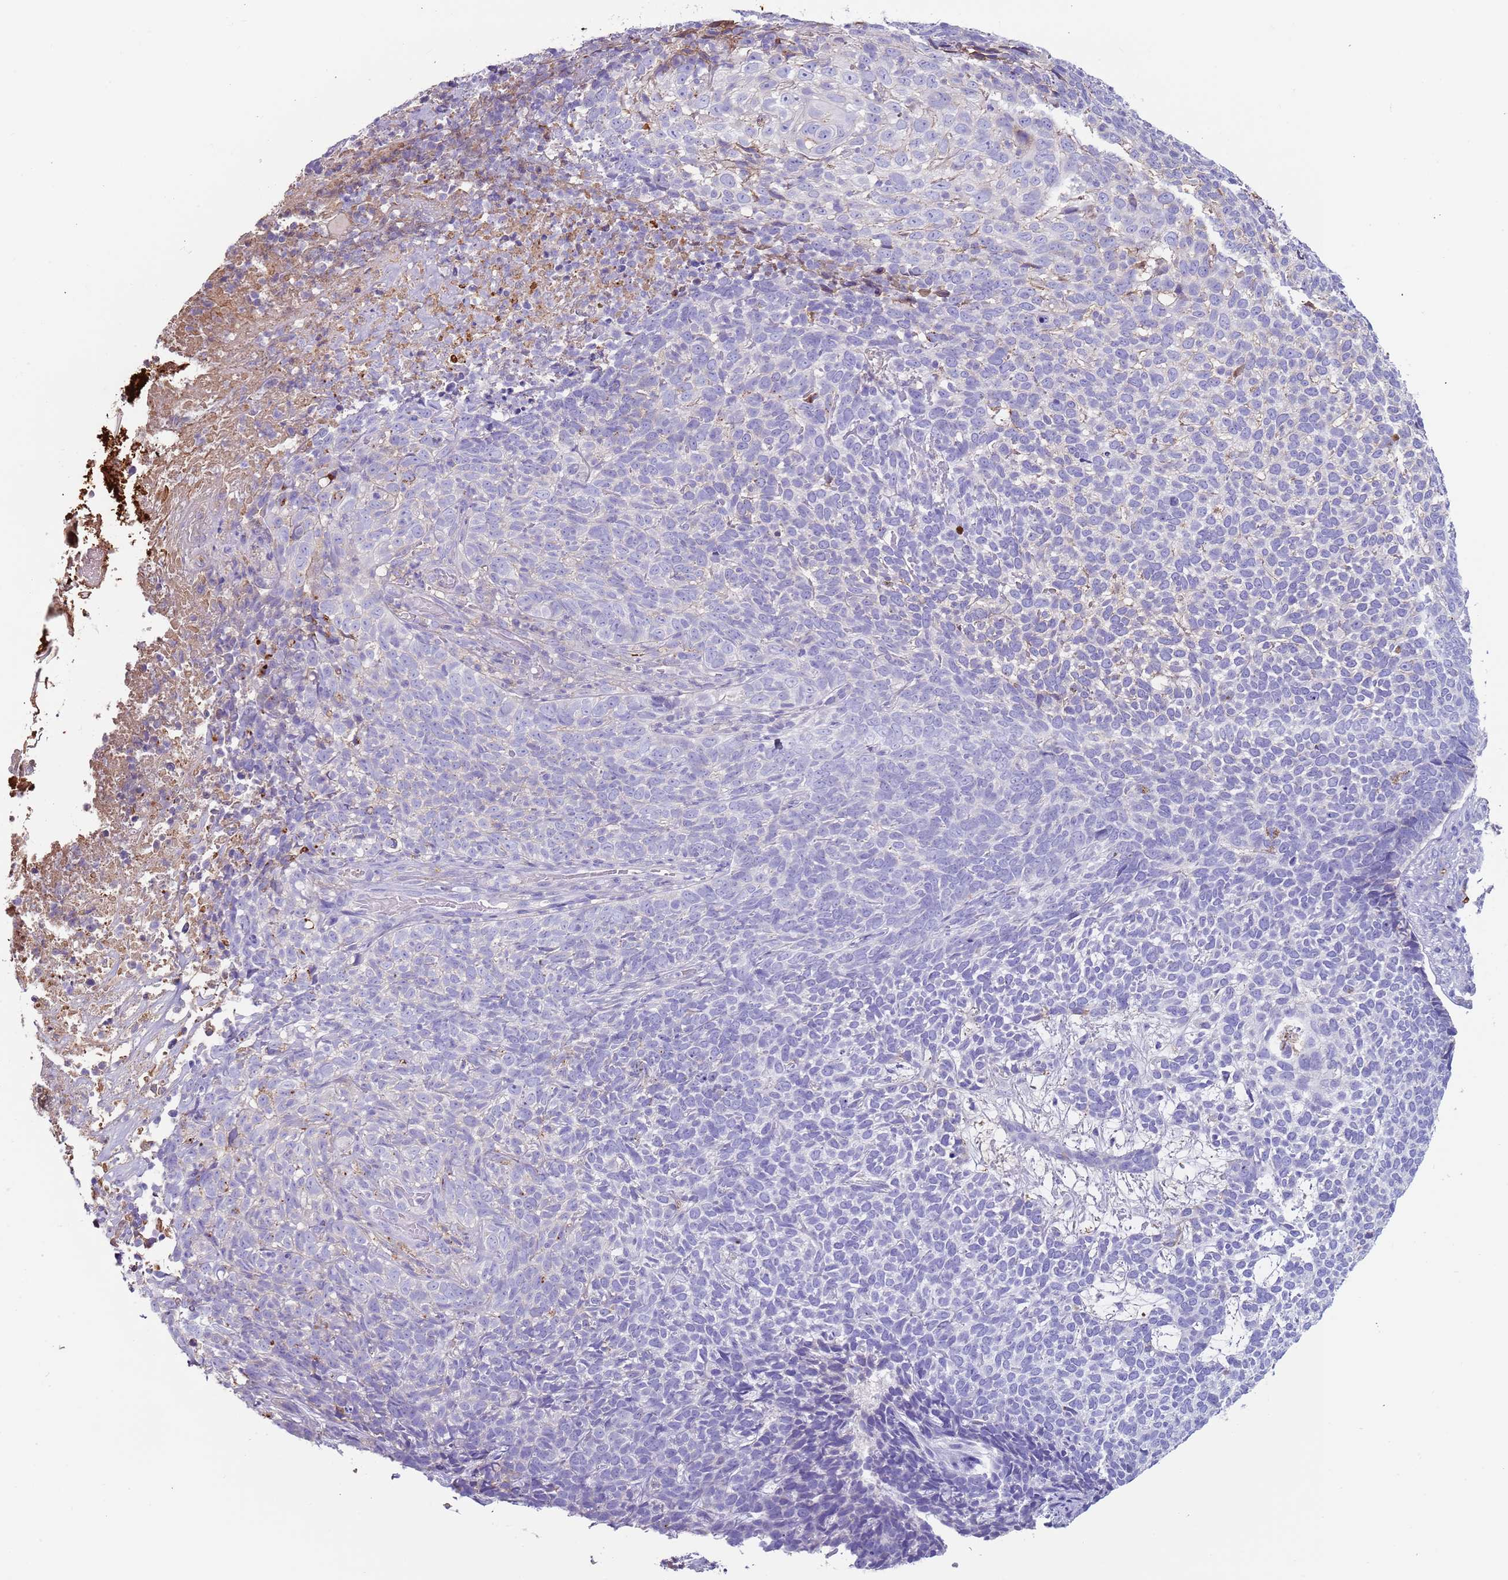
{"staining": {"intensity": "negative", "quantity": "none", "location": "none"}, "tissue": "skin cancer", "cell_type": "Tumor cells", "image_type": "cancer", "snomed": [{"axis": "morphology", "description": "Basal cell carcinoma"}, {"axis": "topography", "description": "Skin"}], "caption": "DAB (3,3'-diaminobenzidine) immunohistochemical staining of skin basal cell carcinoma exhibits no significant positivity in tumor cells. (Brightfield microscopy of DAB IHC at high magnification).", "gene": "CYSLTR2", "patient": {"sex": "female", "age": 84}}